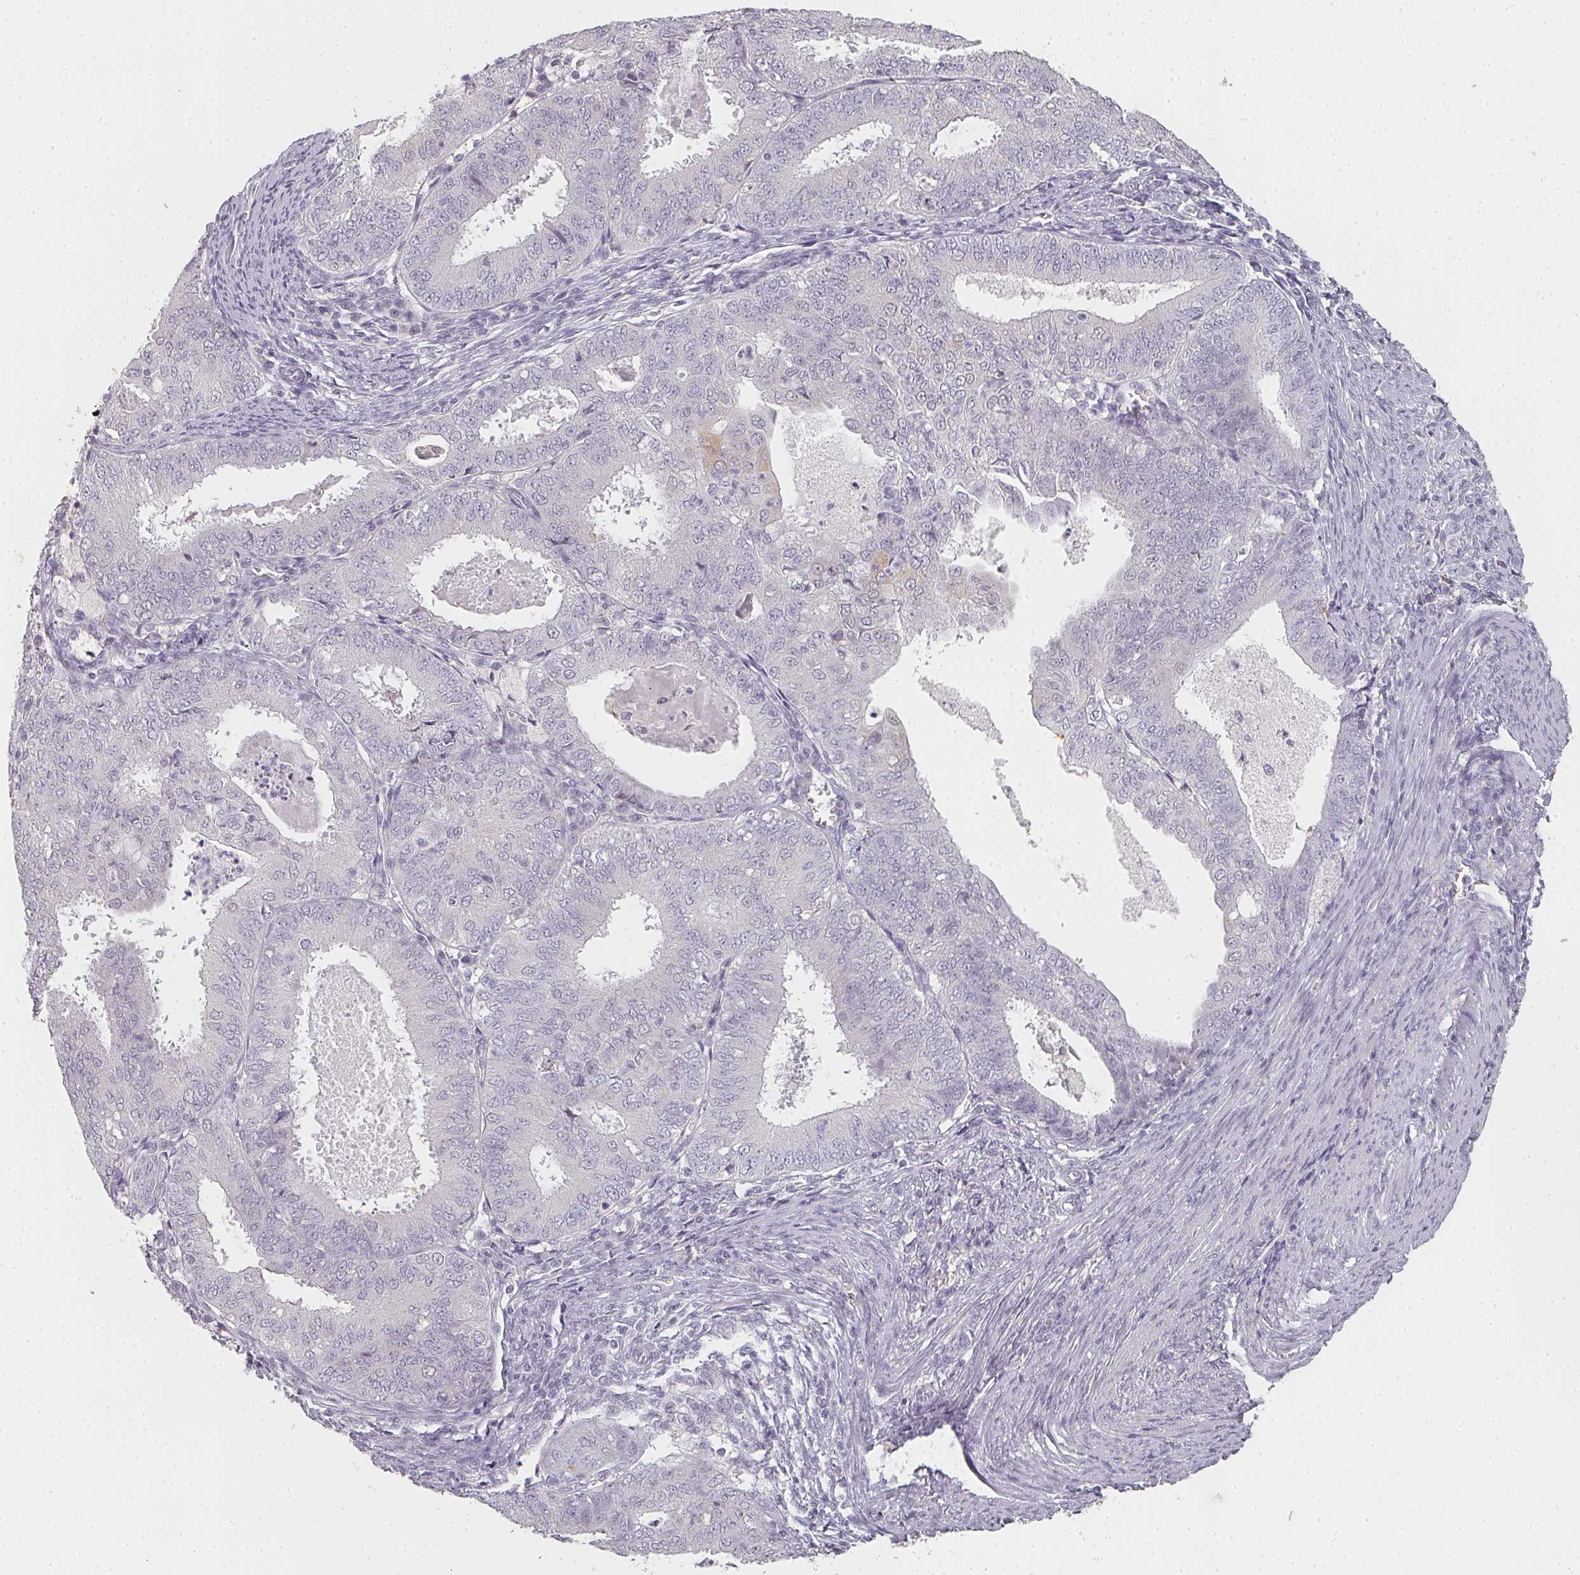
{"staining": {"intensity": "negative", "quantity": "none", "location": "none"}, "tissue": "endometrial cancer", "cell_type": "Tumor cells", "image_type": "cancer", "snomed": [{"axis": "morphology", "description": "Adenocarcinoma, NOS"}, {"axis": "topography", "description": "Endometrium"}], "caption": "This micrograph is of adenocarcinoma (endometrial) stained with immunohistochemistry (IHC) to label a protein in brown with the nuclei are counter-stained blue. There is no expression in tumor cells.", "gene": "SHISA2", "patient": {"sex": "female", "age": 57}}